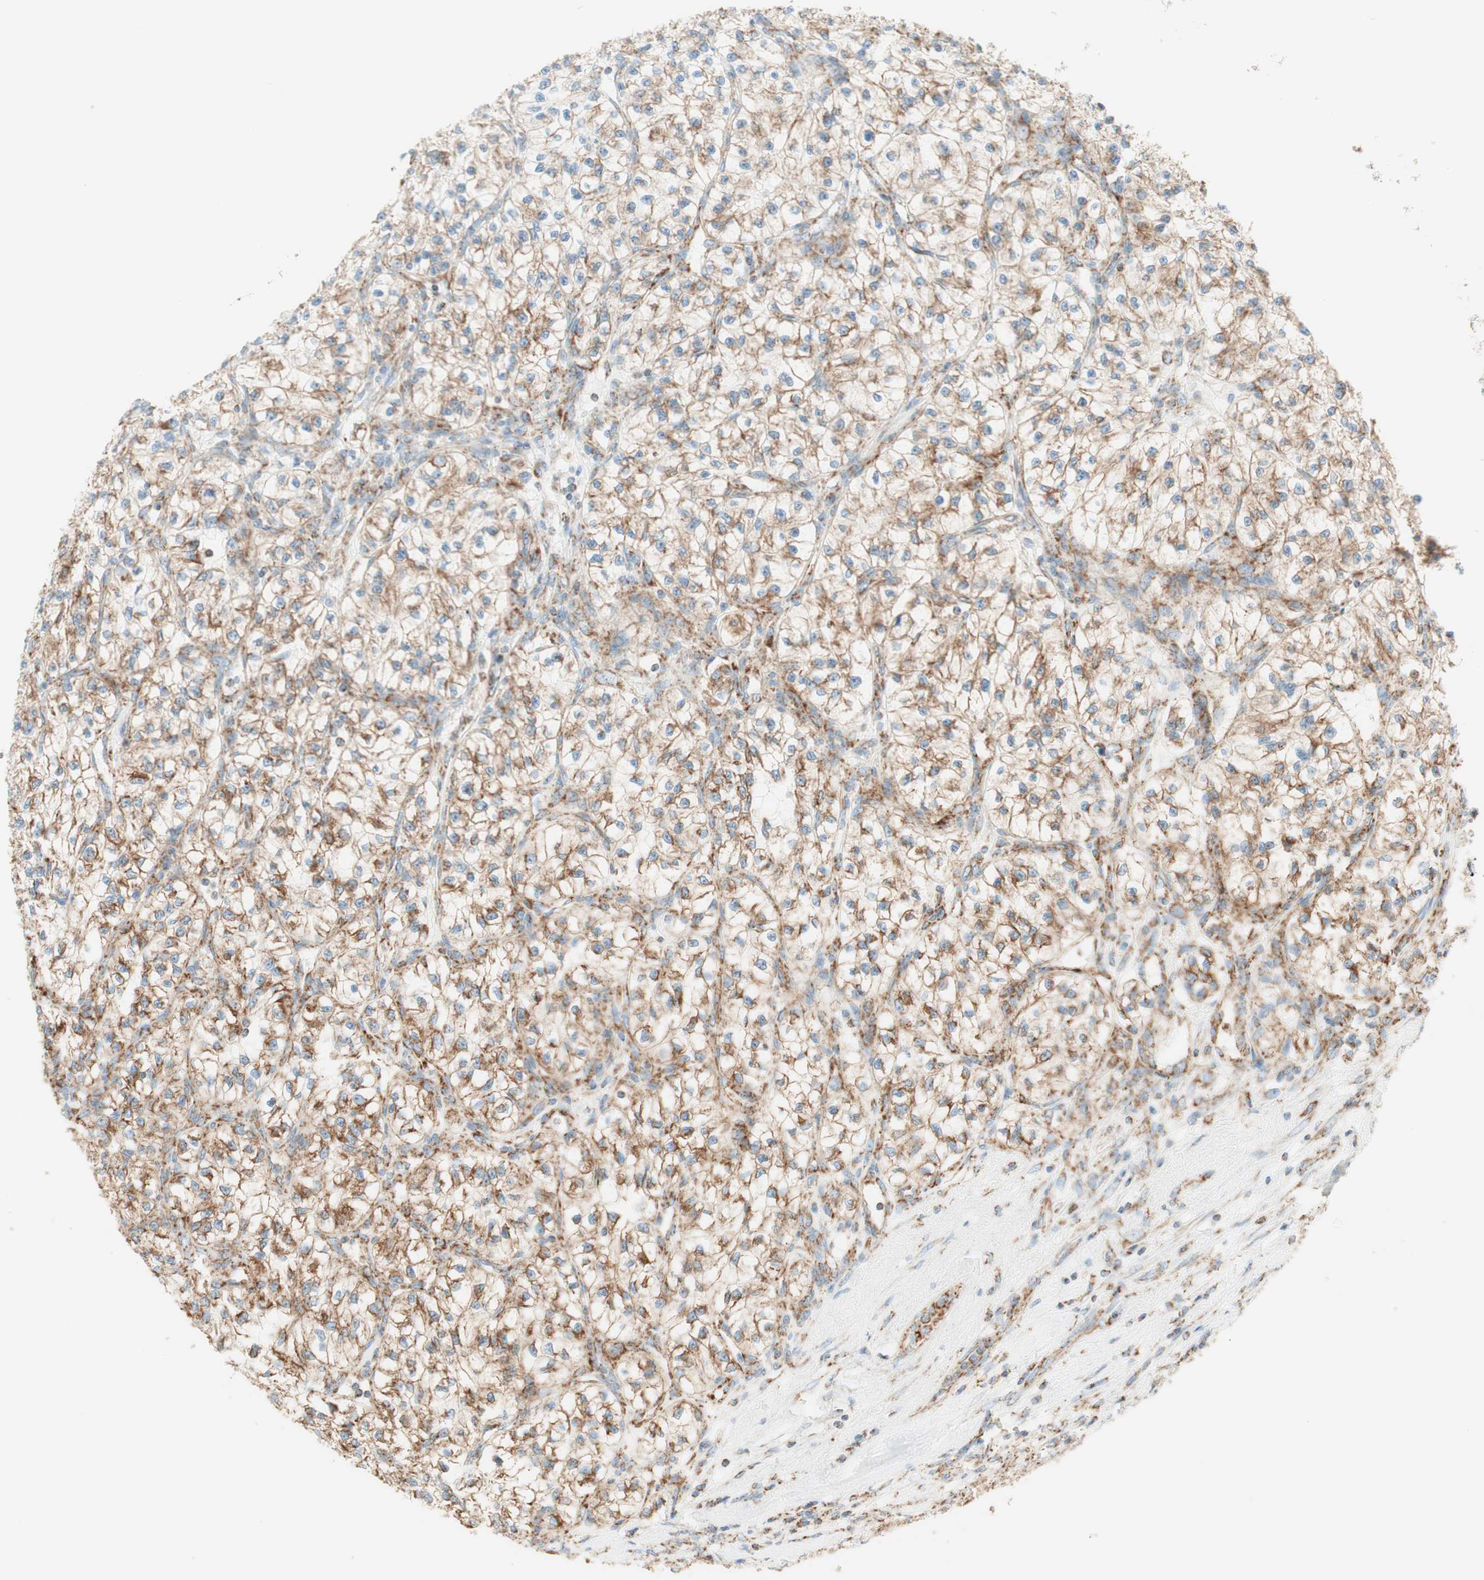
{"staining": {"intensity": "moderate", "quantity": ">75%", "location": "cytoplasmic/membranous"}, "tissue": "renal cancer", "cell_type": "Tumor cells", "image_type": "cancer", "snomed": [{"axis": "morphology", "description": "Adenocarcinoma, NOS"}, {"axis": "topography", "description": "Kidney"}], "caption": "Immunohistochemistry (IHC) micrograph of human renal cancer stained for a protein (brown), which reveals medium levels of moderate cytoplasmic/membranous positivity in about >75% of tumor cells.", "gene": "TOMM20", "patient": {"sex": "female", "age": 57}}